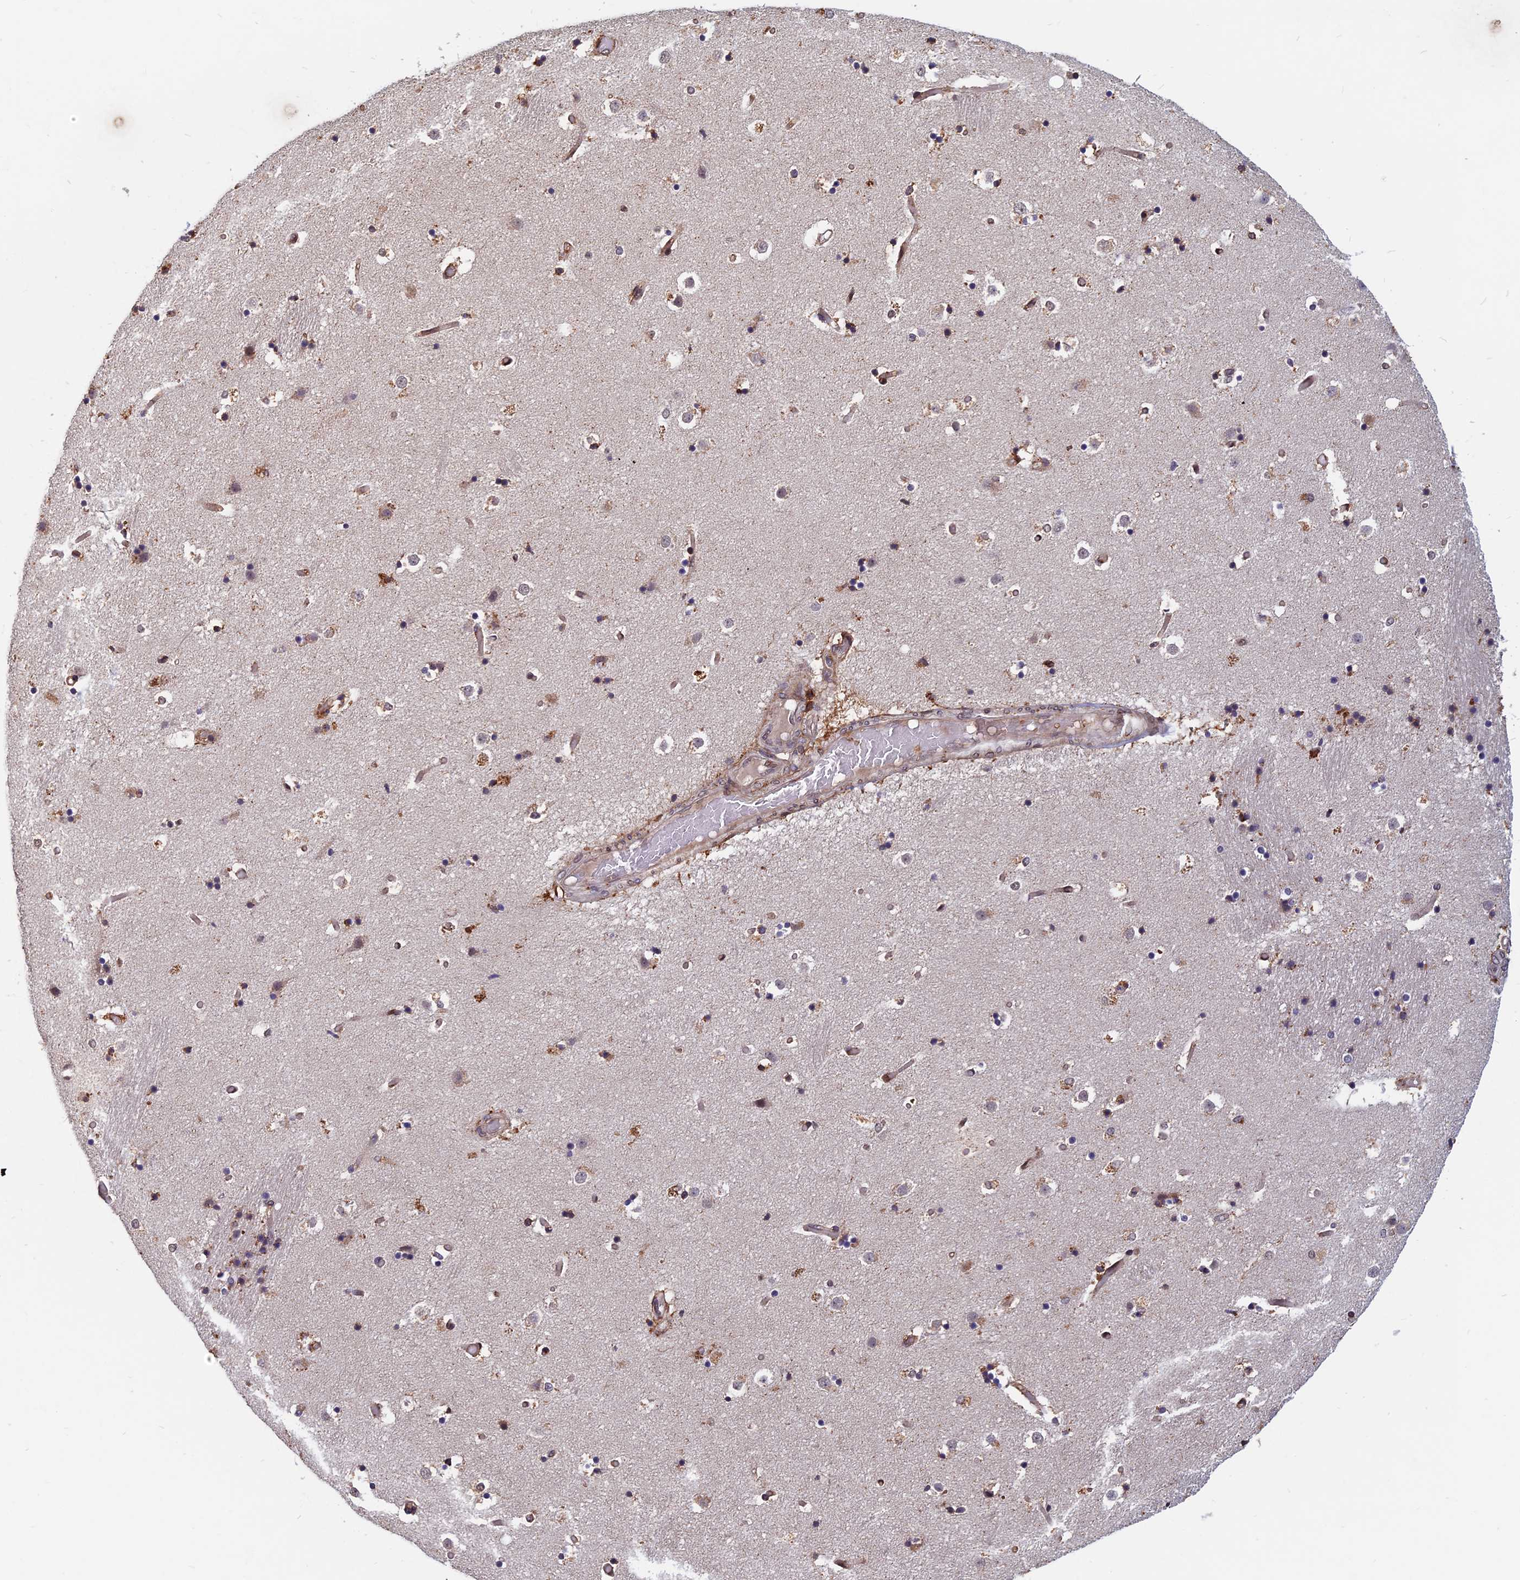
{"staining": {"intensity": "moderate", "quantity": "<25%", "location": "cytoplasmic/membranous"}, "tissue": "caudate", "cell_type": "Glial cells", "image_type": "normal", "snomed": [{"axis": "morphology", "description": "Normal tissue, NOS"}, {"axis": "topography", "description": "Lateral ventricle wall"}], "caption": "Caudate stained with DAB IHC reveals low levels of moderate cytoplasmic/membranous staining in about <25% of glial cells. The protein is shown in brown color, while the nuclei are stained blue.", "gene": "SPG11", "patient": {"sex": "female", "age": 52}}